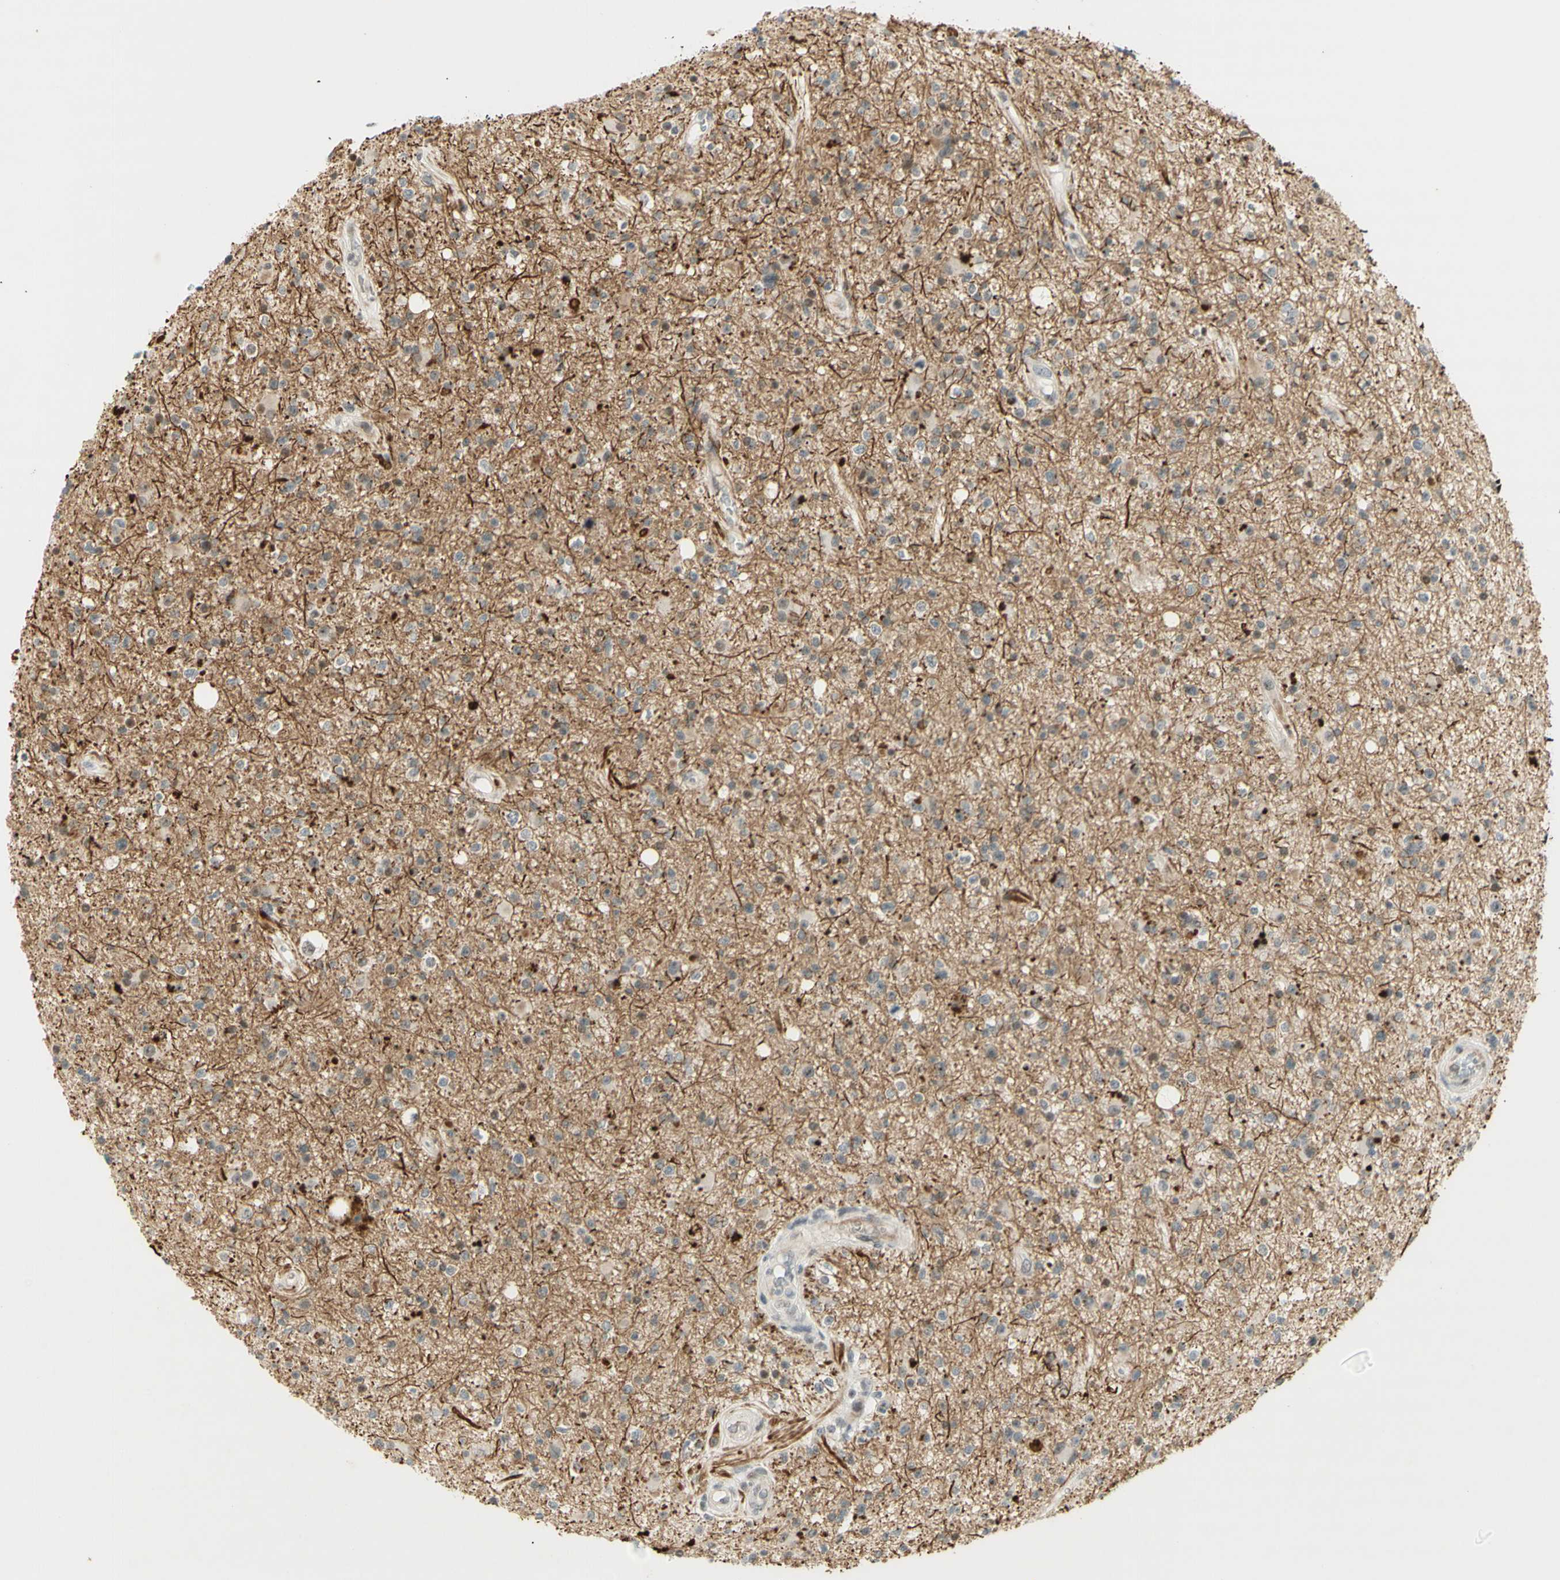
{"staining": {"intensity": "moderate", "quantity": "25%-75%", "location": "cytoplasmic/membranous,nuclear"}, "tissue": "glioma", "cell_type": "Tumor cells", "image_type": "cancer", "snomed": [{"axis": "morphology", "description": "Glioma, malignant, High grade"}, {"axis": "topography", "description": "Brain"}], "caption": "A brown stain labels moderate cytoplasmic/membranous and nuclear staining of a protein in human glioma tumor cells.", "gene": "IRF1", "patient": {"sex": "male", "age": 33}}